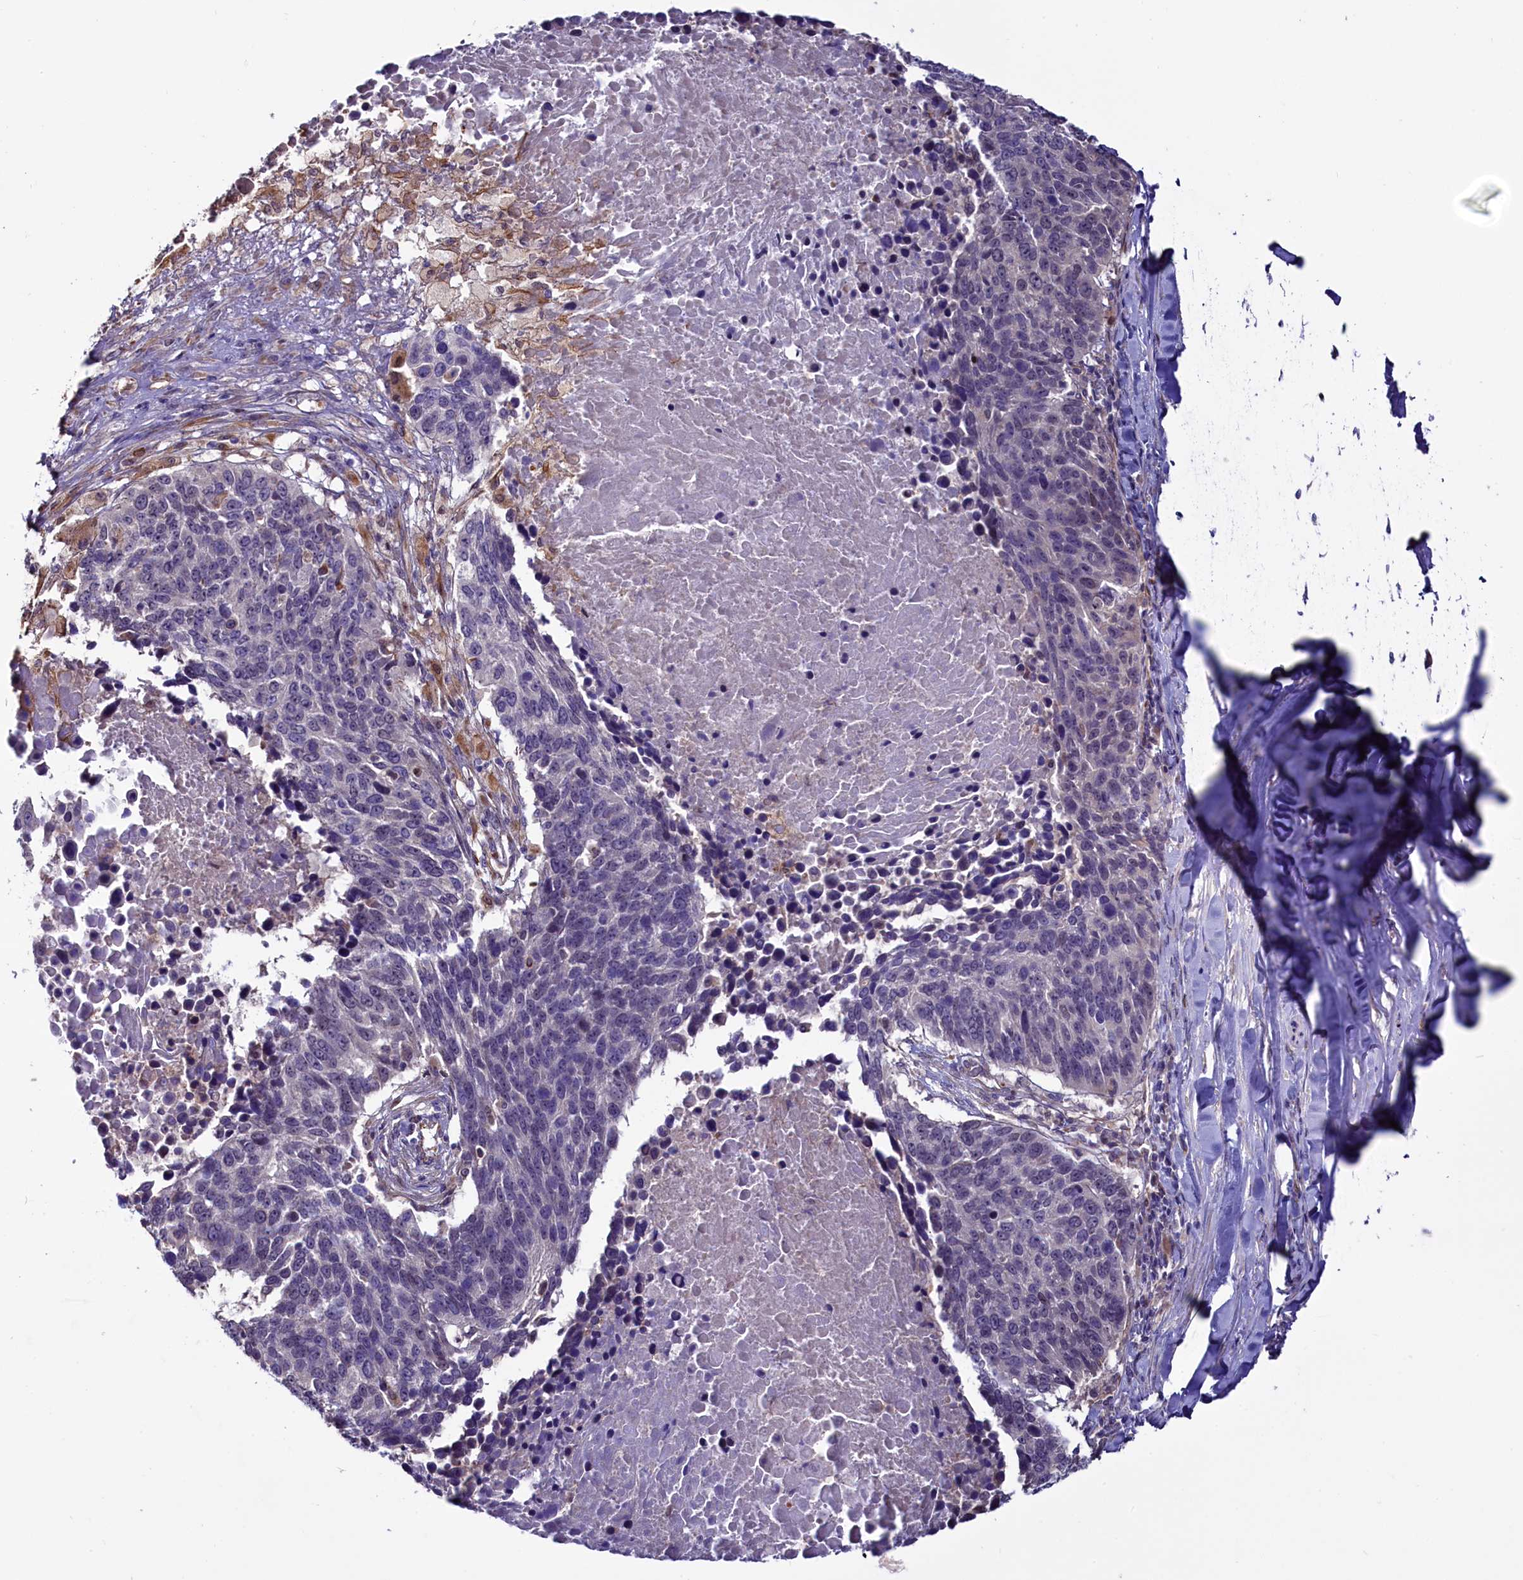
{"staining": {"intensity": "negative", "quantity": "none", "location": "none"}, "tissue": "lung cancer", "cell_type": "Tumor cells", "image_type": "cancer", "snomed": [{"axis": "morphology", "description": "Normal tissue, NOS"}, {"axis": "morphology", "description": "Squamous cell carcinoma, NOS"}, {"axis": "topography", "description": "Lymph node"}, {"axis": "topography", "description": "Lung"}], "caption": "Protein analysis of lung squamous cell carcinoma reveals no significant staining in tumor cells.", "gene": "PDILT", "patient": {"sex": "male", "age": 66}}